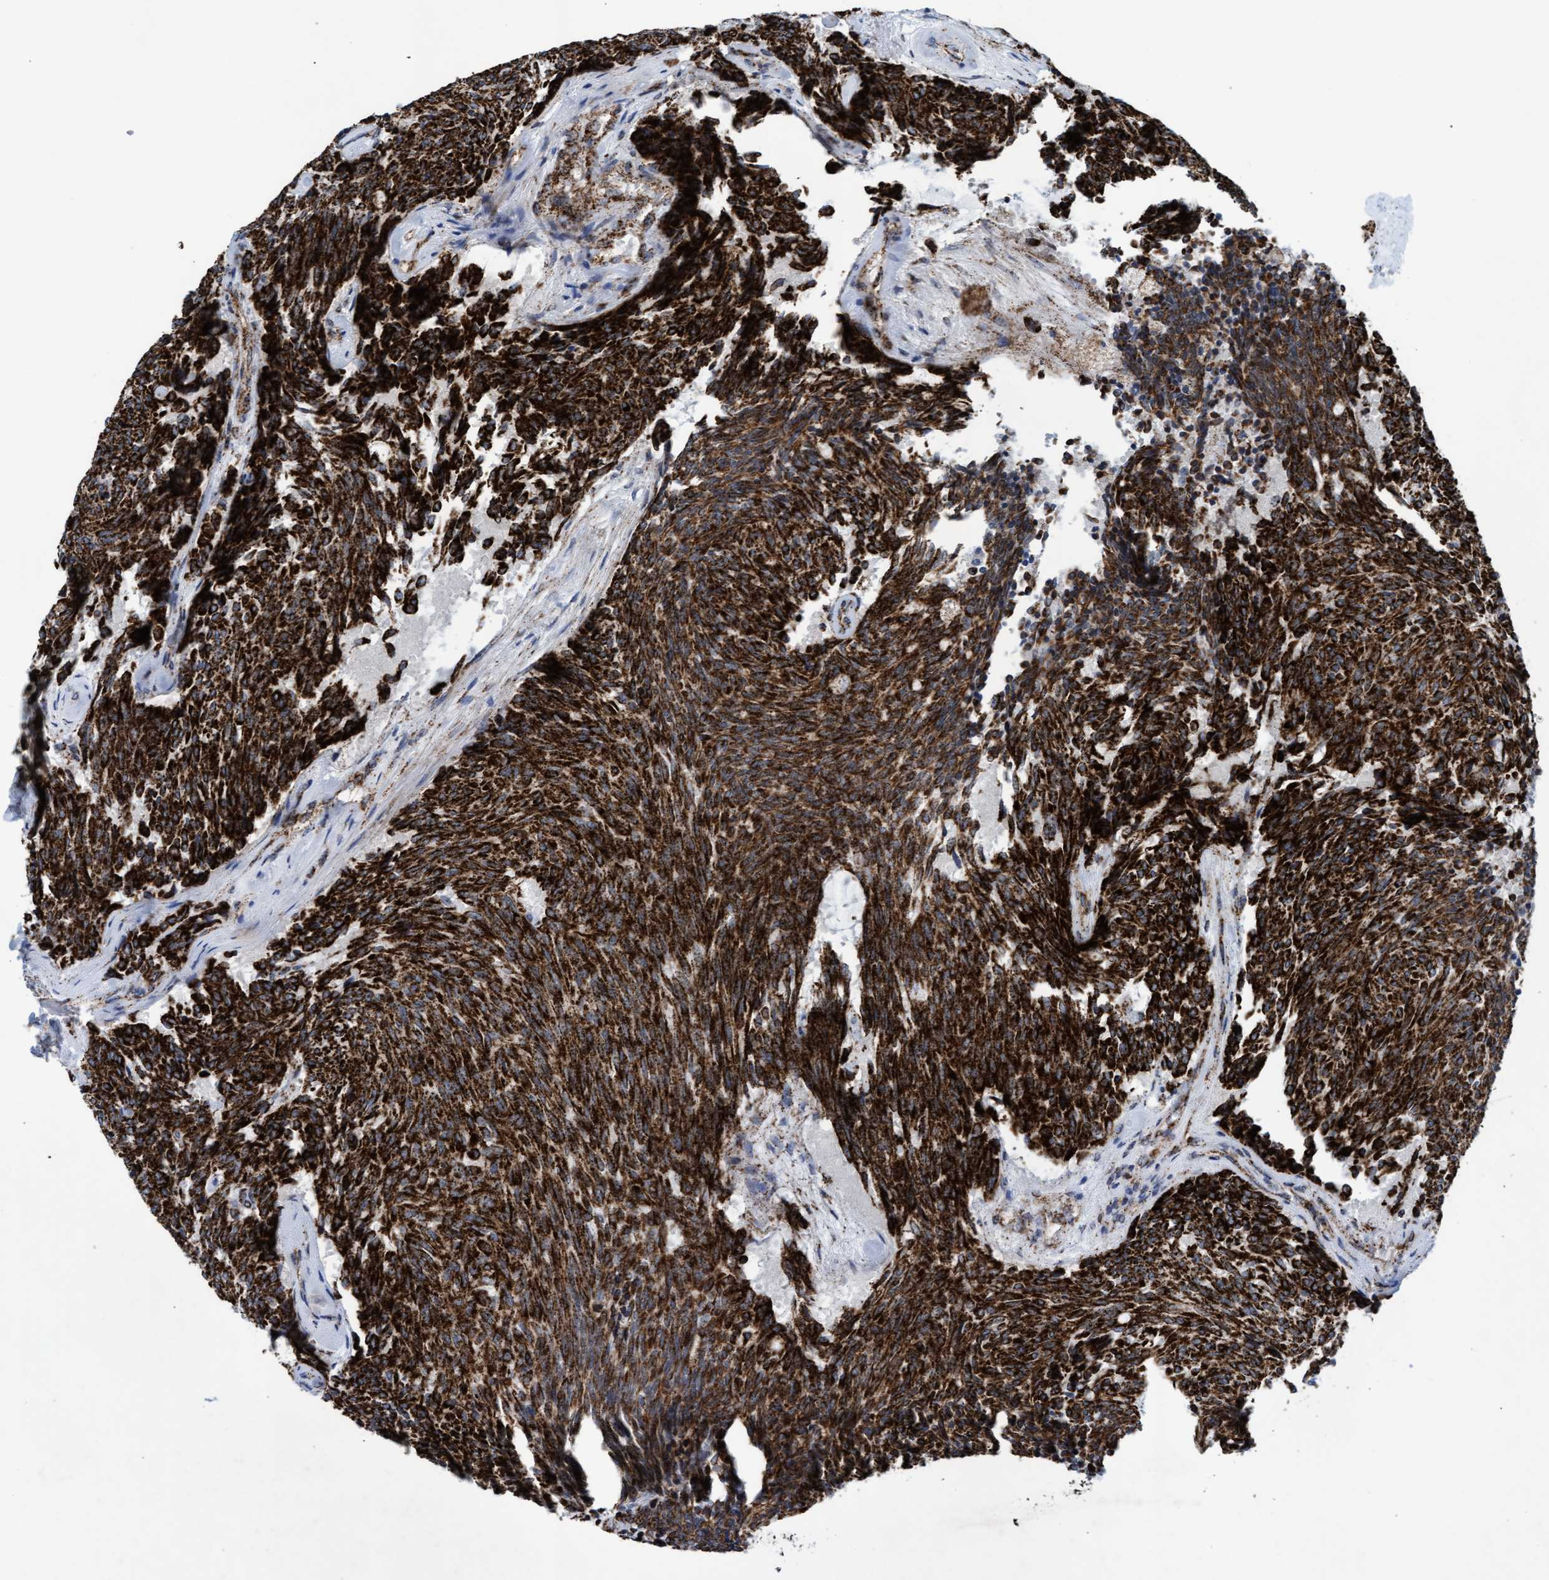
{"staining": {"intensity": "strong", "quantity": ">75%", "location": "cytoplasmic/membranous"}, "tissue": "carcinoid", "cell_type": "Tumor cells", "image_type": "cancer", "snomed": [{"axis": "morphology", "description": "Carcinoid, malignant, NOS"}, {"axis": "topography", "description": "Pancreas"}], "caption": "Carcinoid stained with DAB immunohistochemistry exhibits high levels of strong cytoplasmic/membranous staining in approximately >75% of tumor cells.", "gene": "MRPL38", "patient": {"sex": "female", "age": 54}}